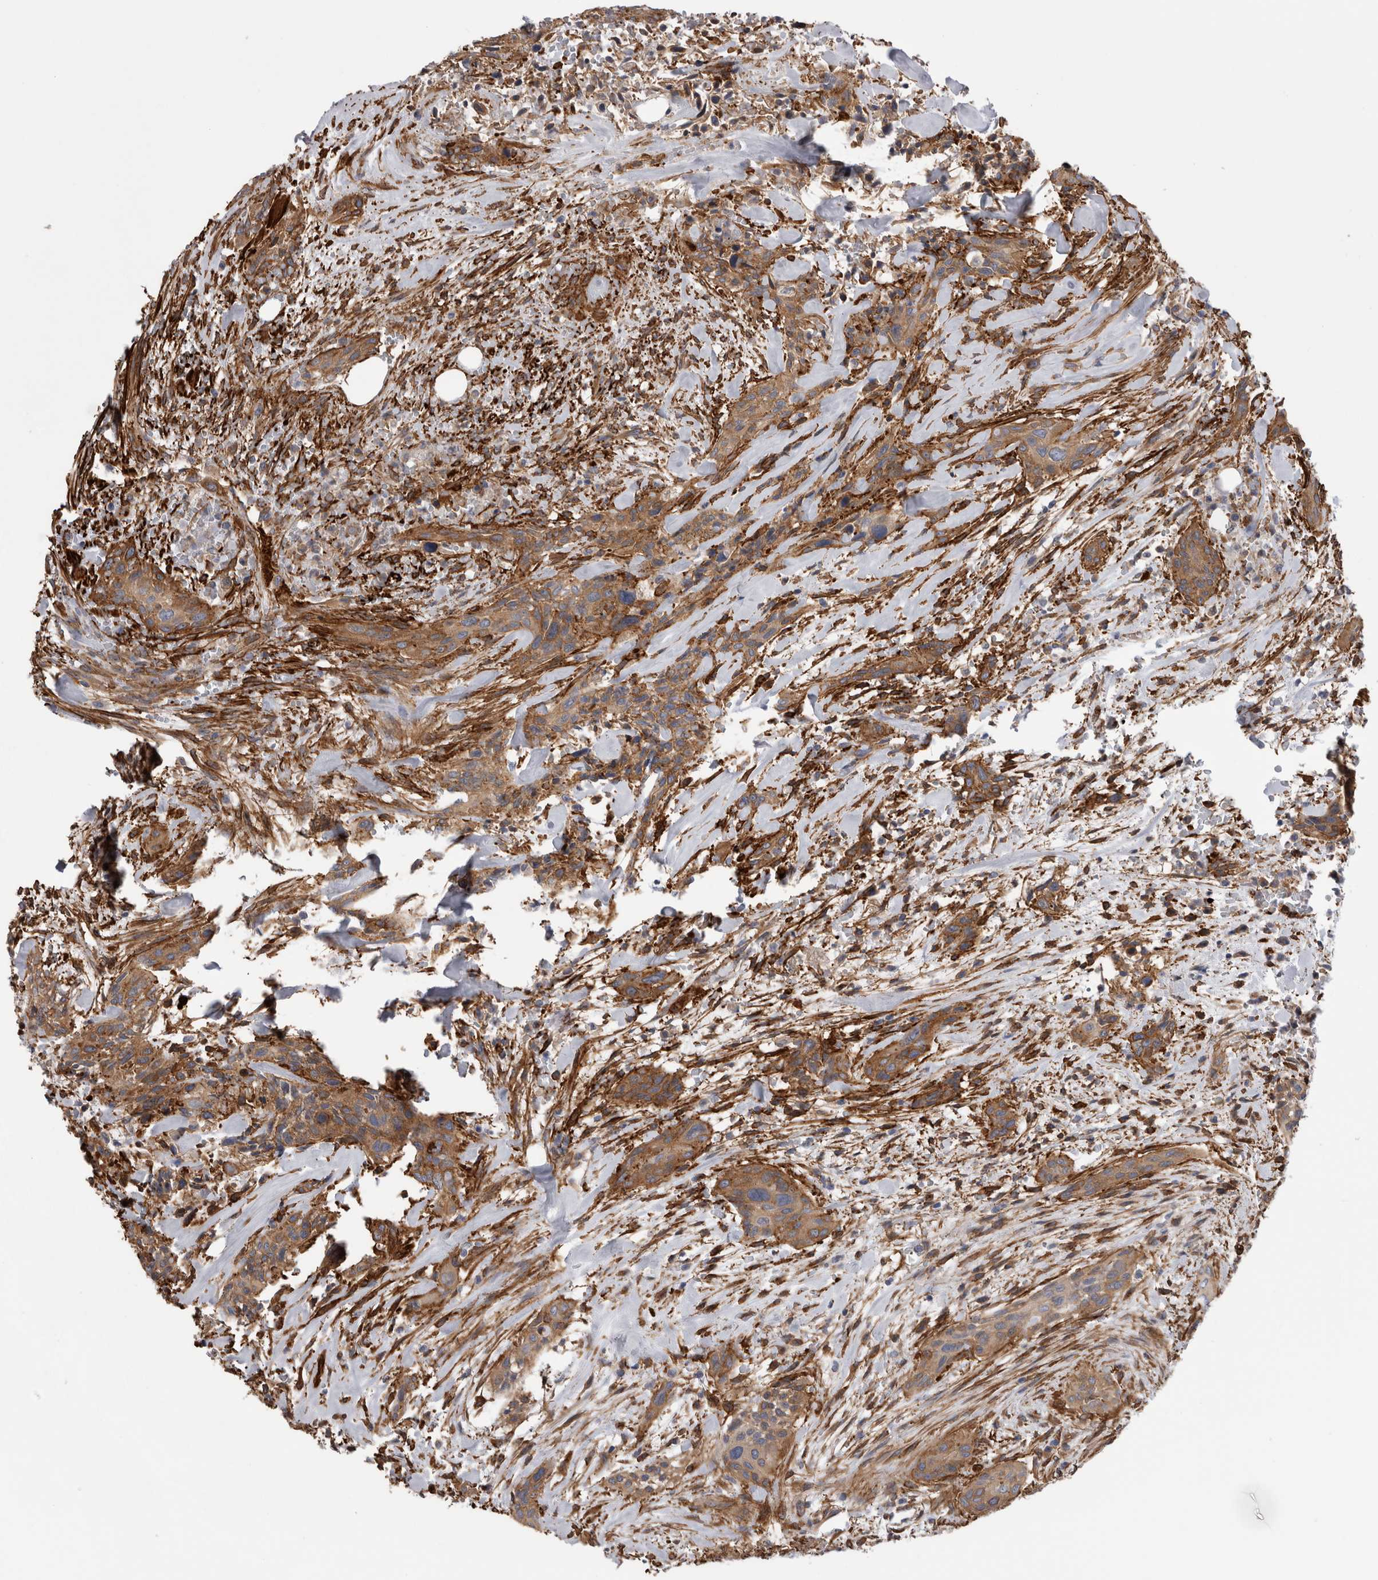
{"staining": {"intensity": "moderate", "quantity": ">75%", "location": "cytoplasmic/membranous"}, "tissue": "urothelial cancer", "cell_type": "Tumor cells", "image_type": "cancer", "snomed": [{"axis": "morphology", "description": "Urothelial carcinoma, High grade"}, {"axis": "topography", "description": "Urinary bladder"}], "caption": "A photomicrograph showing moderate cytoplasmic/membranous staining in about >75% of tumor cells in urothelial cancer, as visualized by brown immunohistochemical staining.", "gene": "EPRS1", "patient": {"sex": "male", "age": 35}}